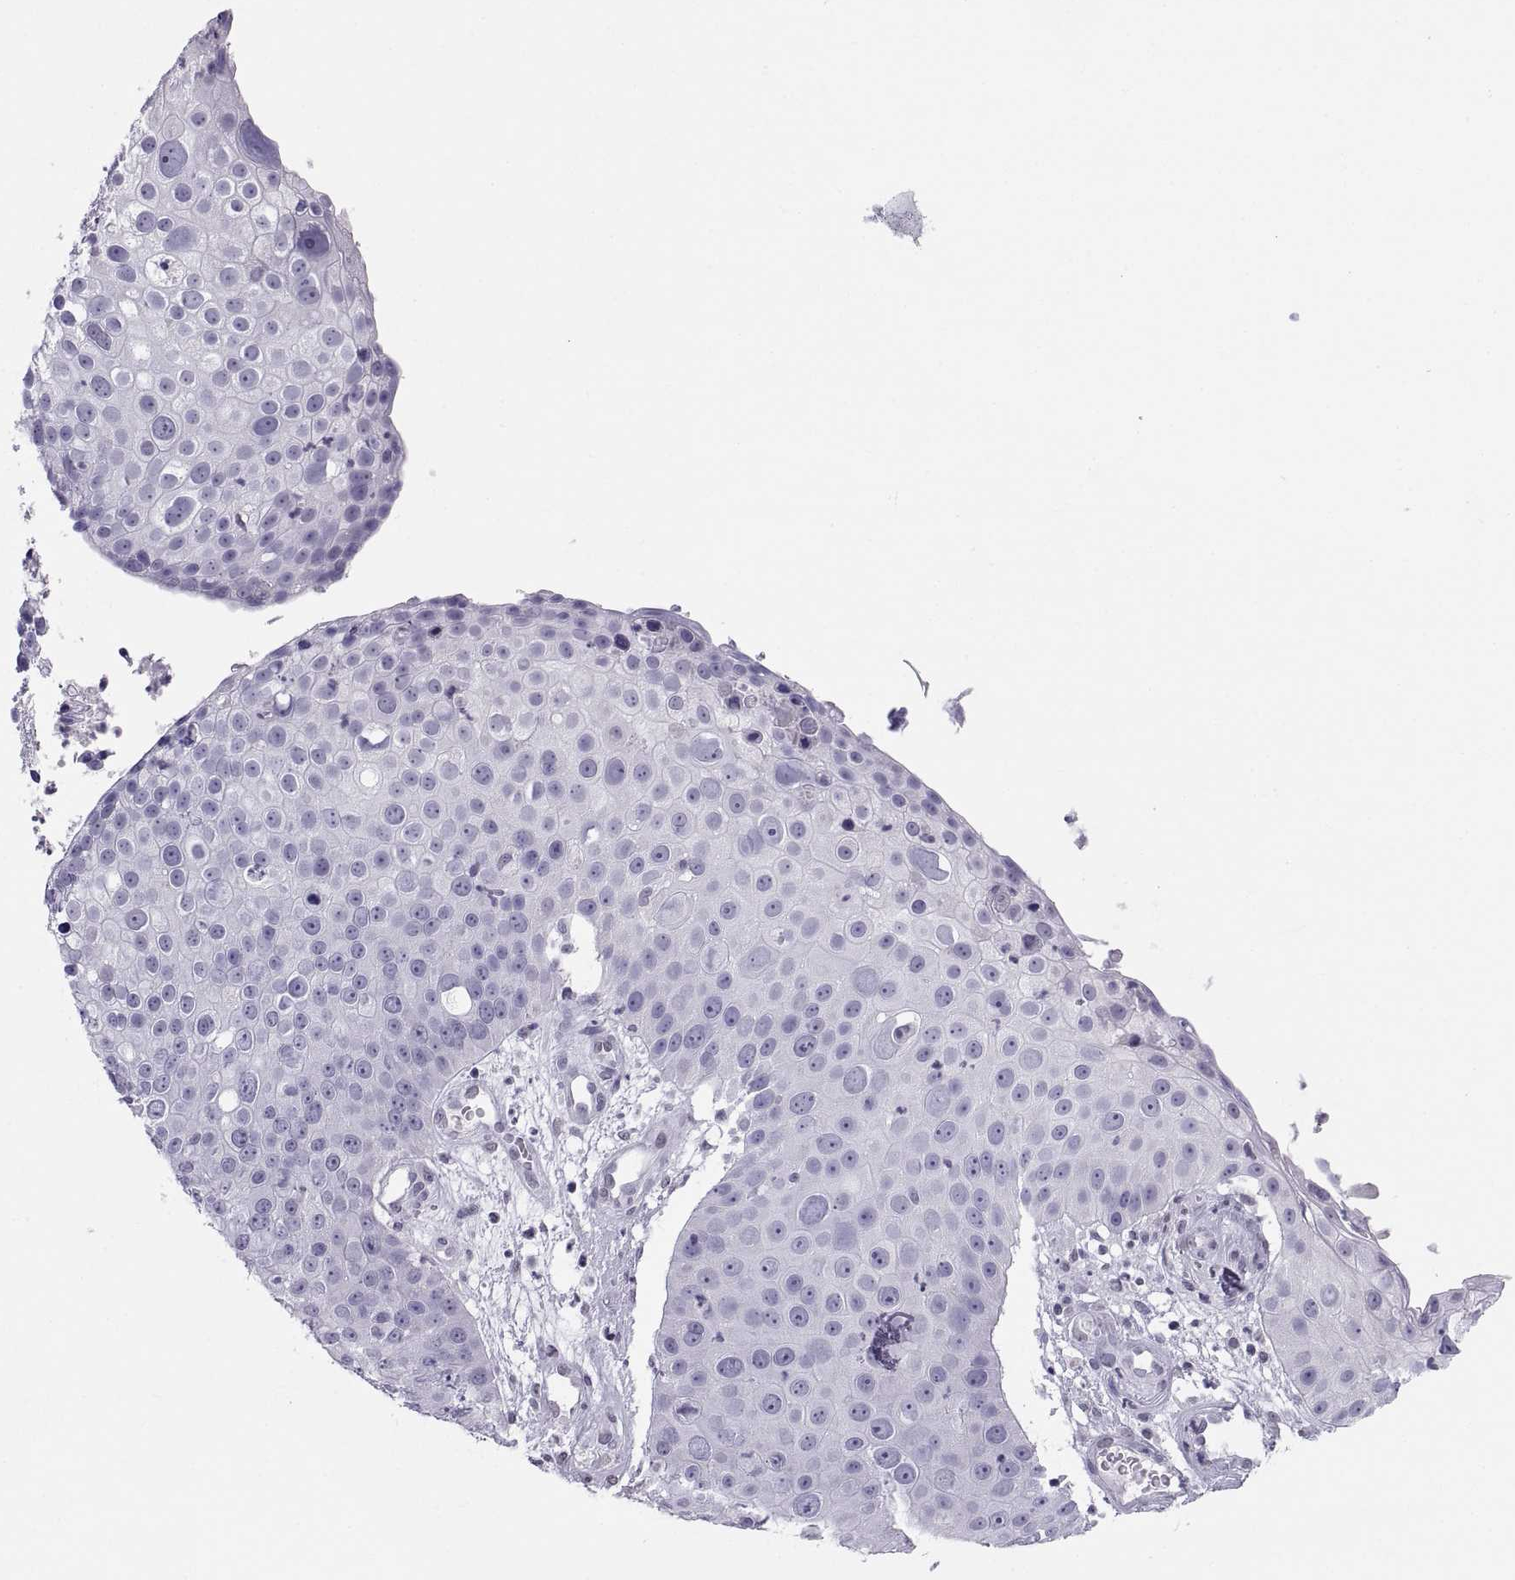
{"staining": {"intensity": "negative", "quantity": "none", "location": "none"}, "tissue": "skin cancer", "cell_type": "Tumor cells", "image_type": "cancer", "snomed": [{"axis": "morphology", "description": "Squamous cell carcinoma, NOS"}, {"axis": "topography", "description": "Skin"}], "caption": "Immunohistochemical staining of human skin cancer (squamous cell carcinoma) shows no significant positivity in tumor cells.", "gene": "CARTPT", "patient": {"sex": "male", "age": 71}}